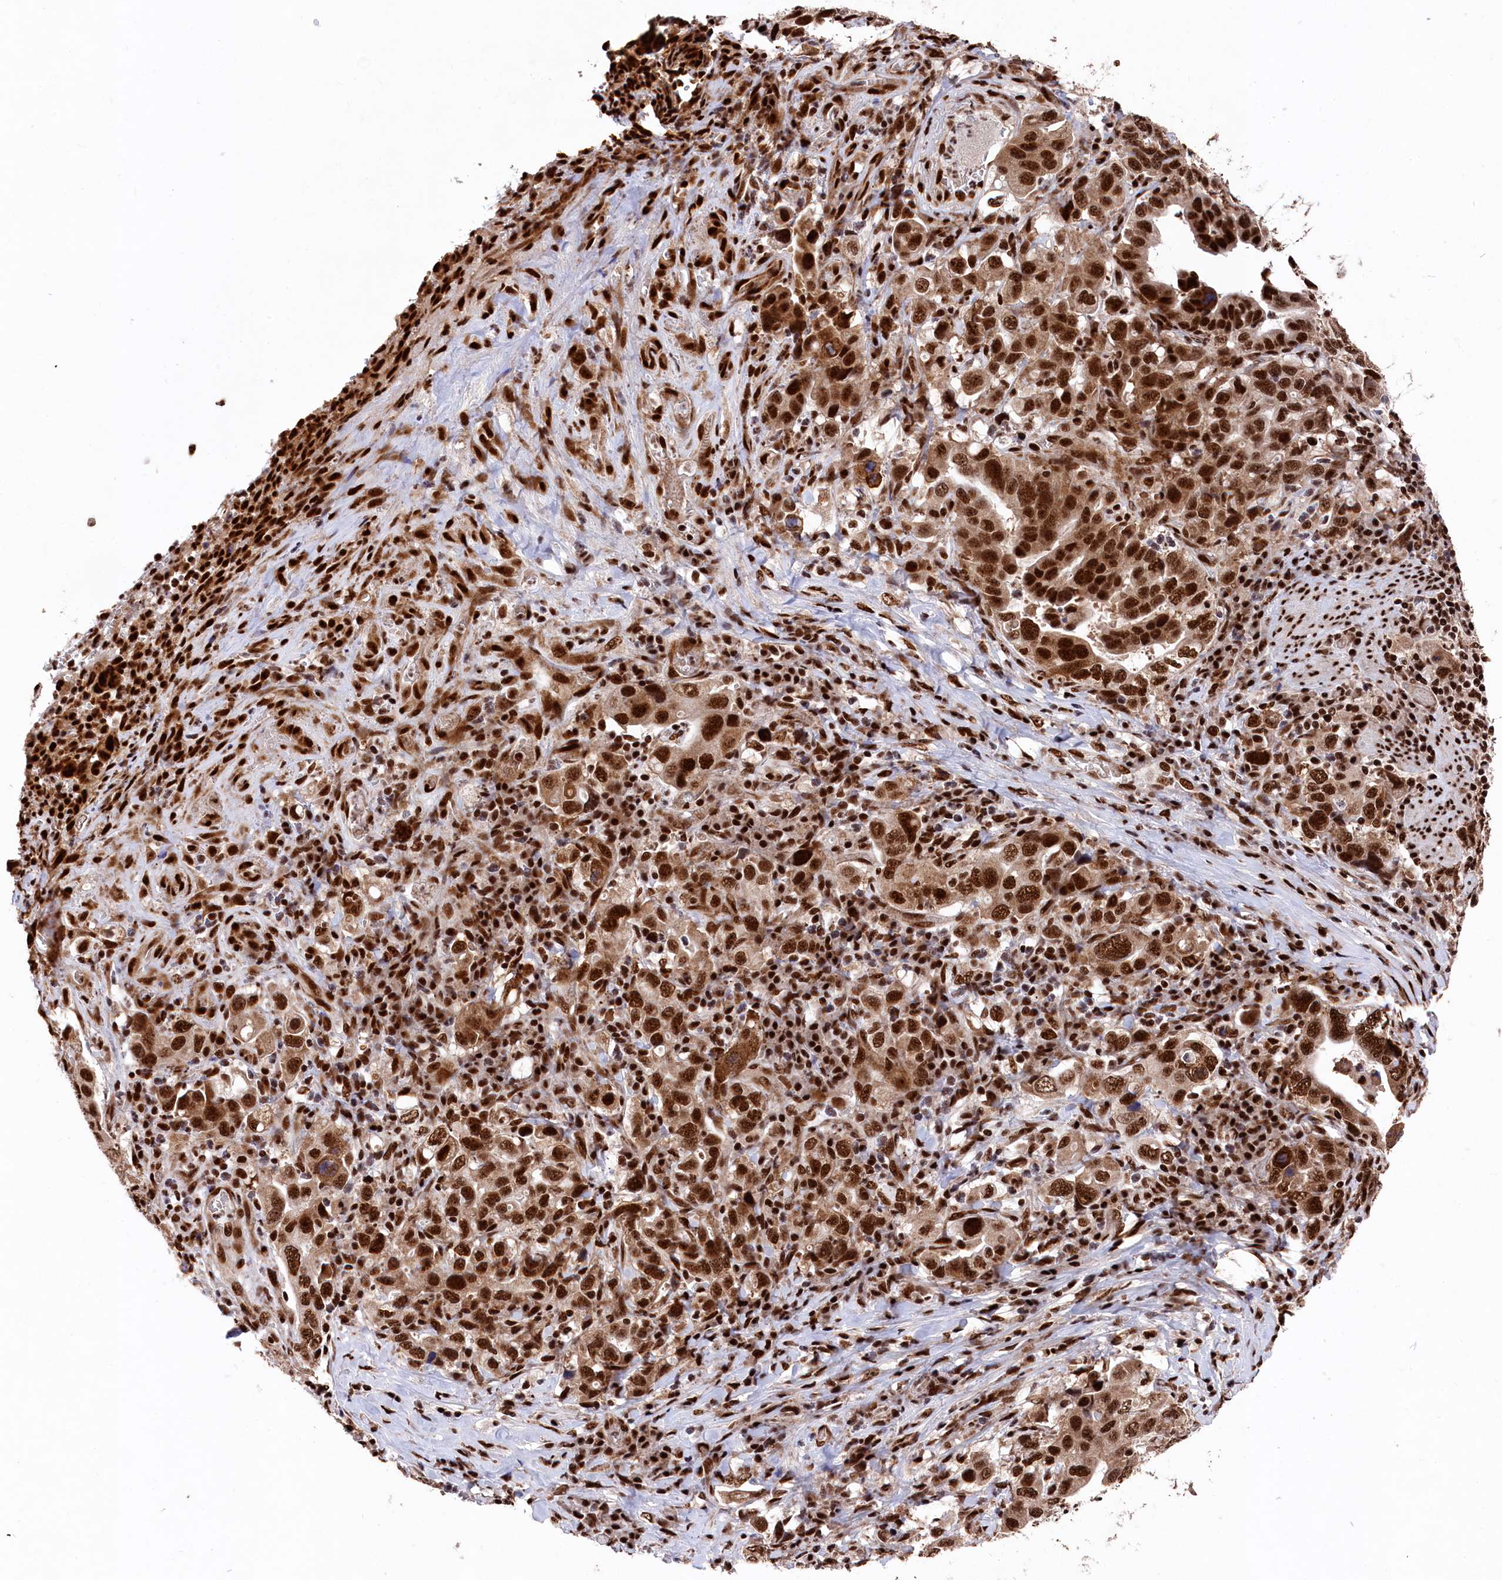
{"staining": {"intensity": "strong", "quantity": ">75%", "location": "nuclear"}, "tissue": "stomach cancer", "cell_type": "Tumor cells", "image_type": "cancer", "snomed": [{"axis": "morphology", "description": "Adenocarcinoma, NOS"}, {"axis": "topography", "description": "Stomach, upper"}], "caption": "The immunohistochemical stain shows strong nuclear expression in tumor cells of adenocarcinoma (stomach) tissue.", "gene": "PRPF31", "patient": {"sex": "male", "age": 62}}